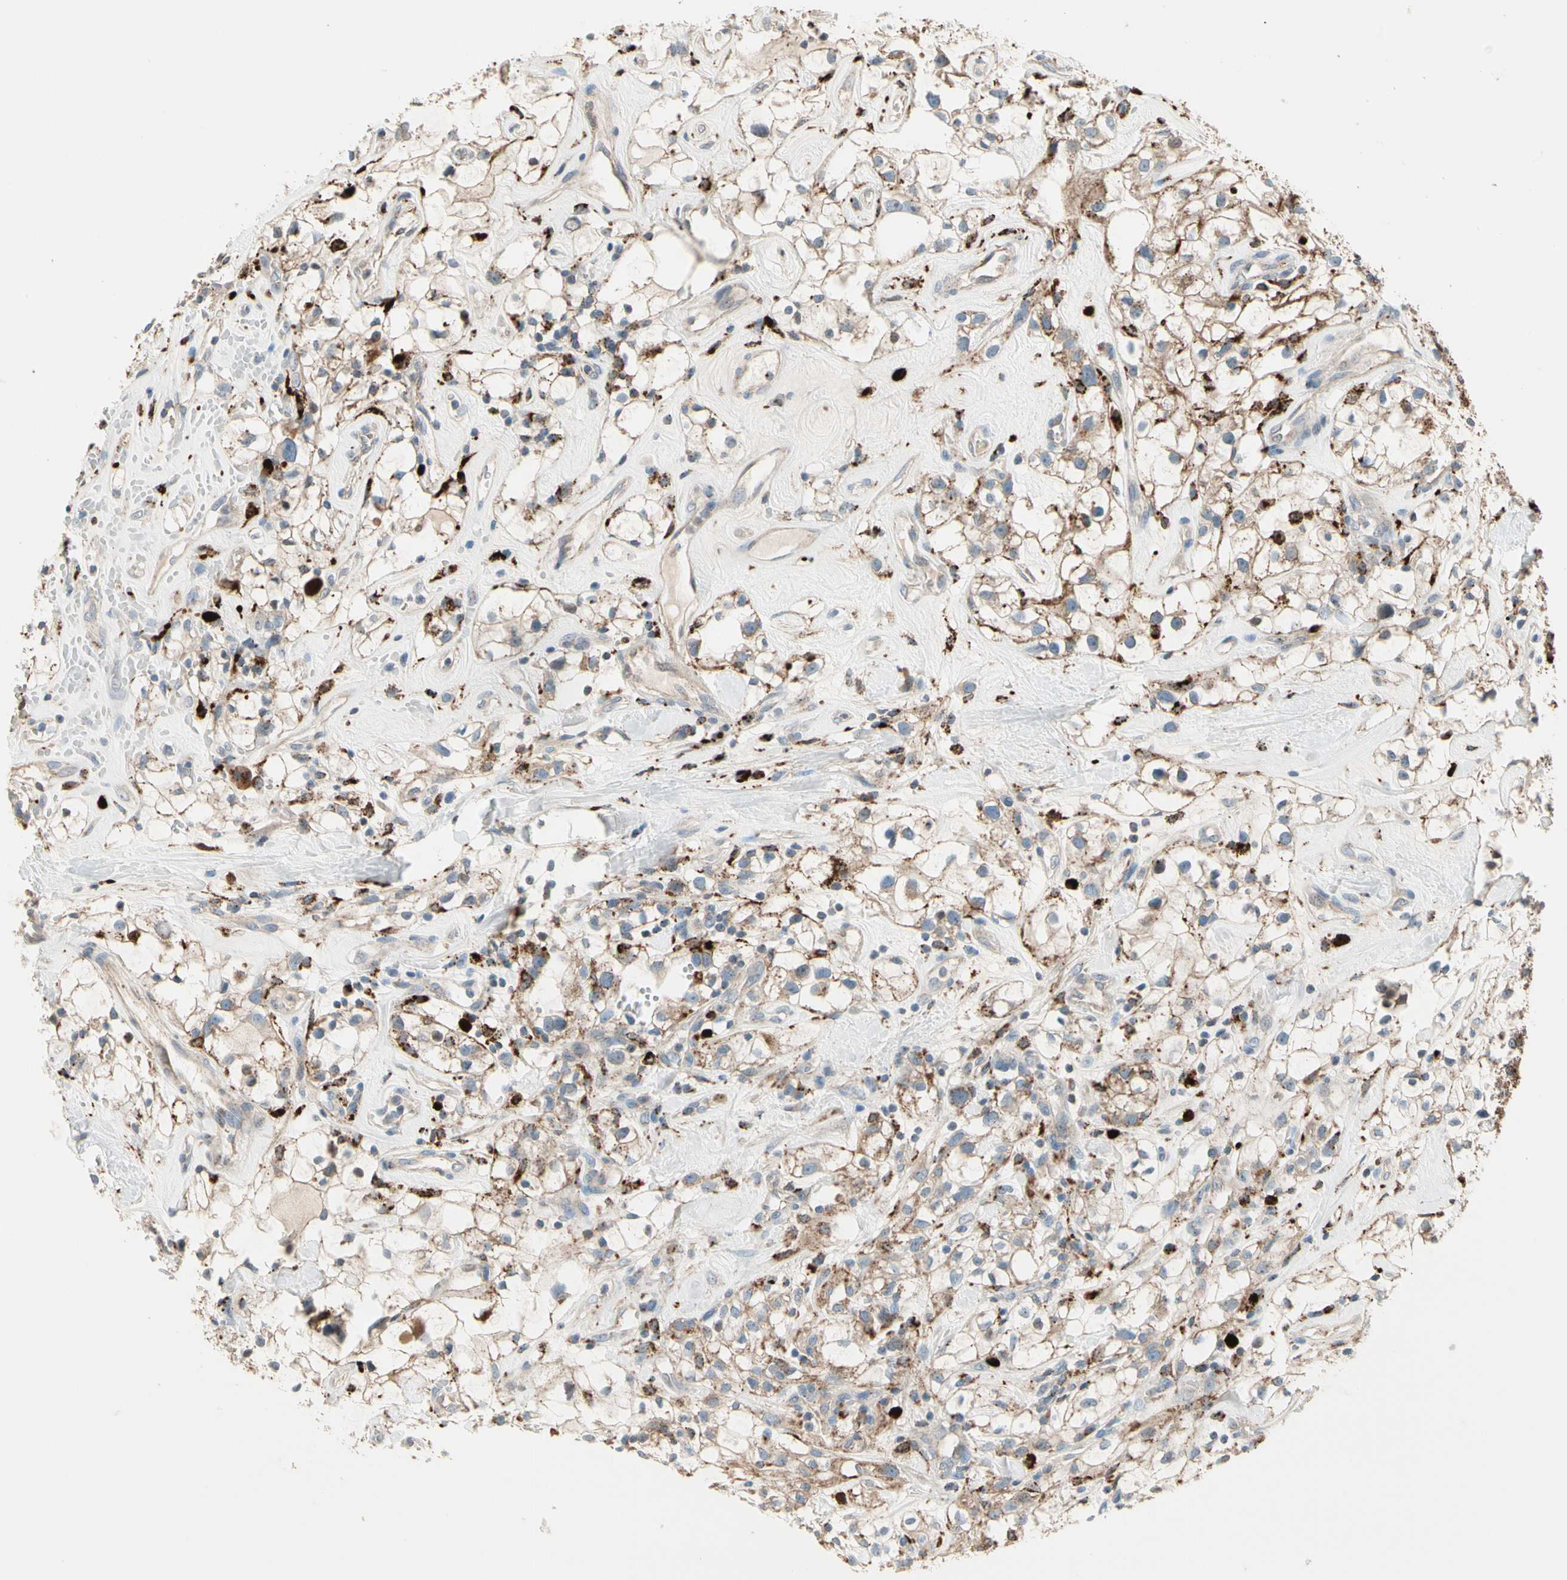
{"staining": {"intensity": "moderate", "quantity": "25%-75%", "location": "cytoplasmic/membranous"}, "tissue": "renal cancer", "cell_type": "Tumor cells", "image_type": "cancer", "snomed": [{"axis": "morphology", "description": "Adenocarcinoma, NOS"}, {"axis": "topography", "description": "Kidney"}], "caption": "High-power microscopy captured an immunohistochemistry photomicrograph of adenocarcinoma (renal), revealing moderate cytoplasmic/membranous positivity in approximately 25%-75% of tumor cells.", "gene": "GM2A", "patient": {"sex": "female", "age": 60}}